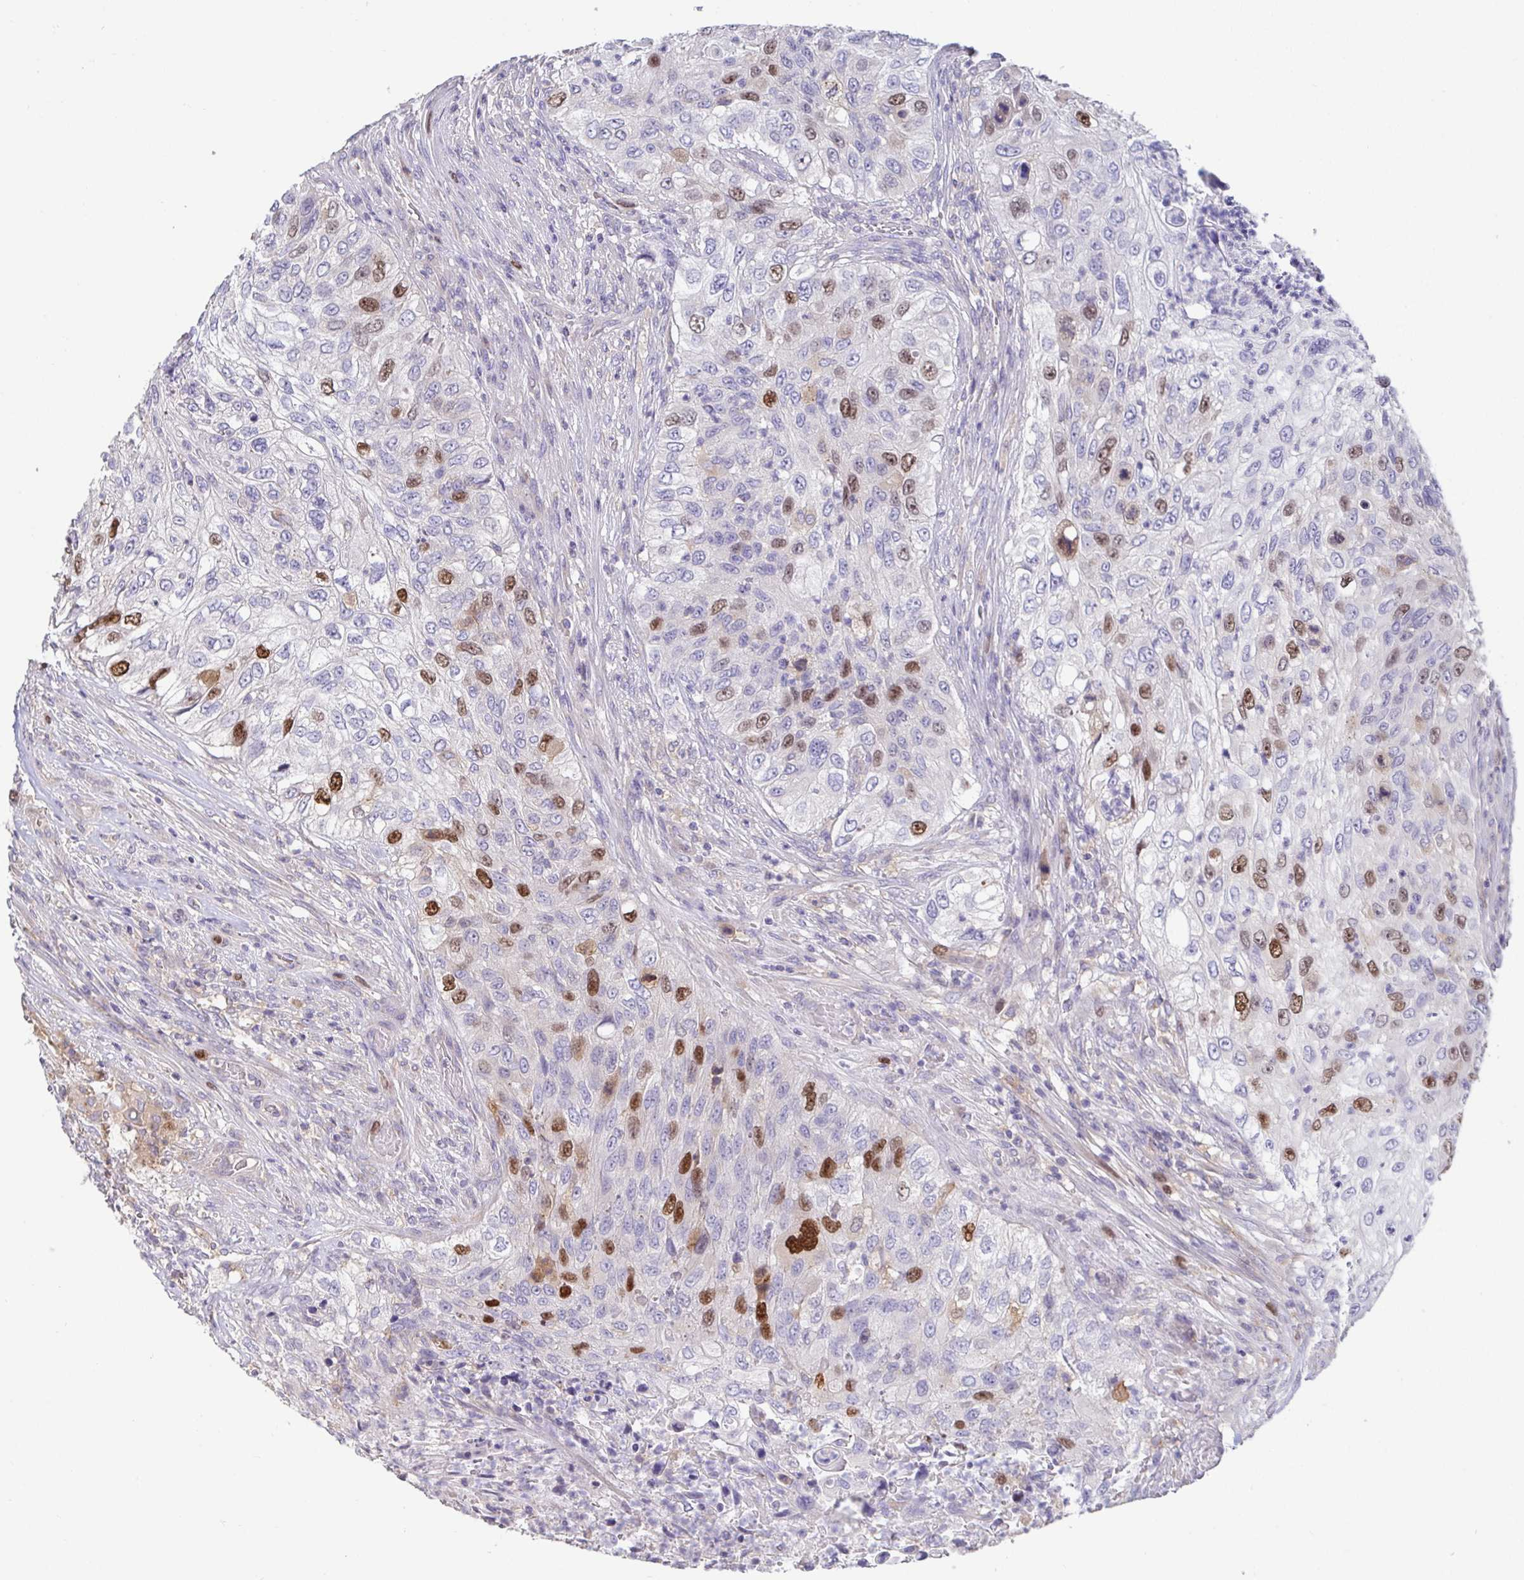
{"staining": {"intensity": "strong", "quantity": "<25%", "location": "nuclear"}, "tissue": "urothelial cancer", "cell_type": "Tumor cells", "image_type": "cancer", "snomed": [{"axis": "morphology", "description": "Urothelial carcinoma, High grade"}, {"axis": "topography", "description": "Urinary bladder"}], "caption": "Human urothelial cancer stained for a protein (brown) shows strong nuclear positive expression in about <25% of tumor cells.", "gene": "ANLN", "patient": {"sex": "female", "age": 60}}